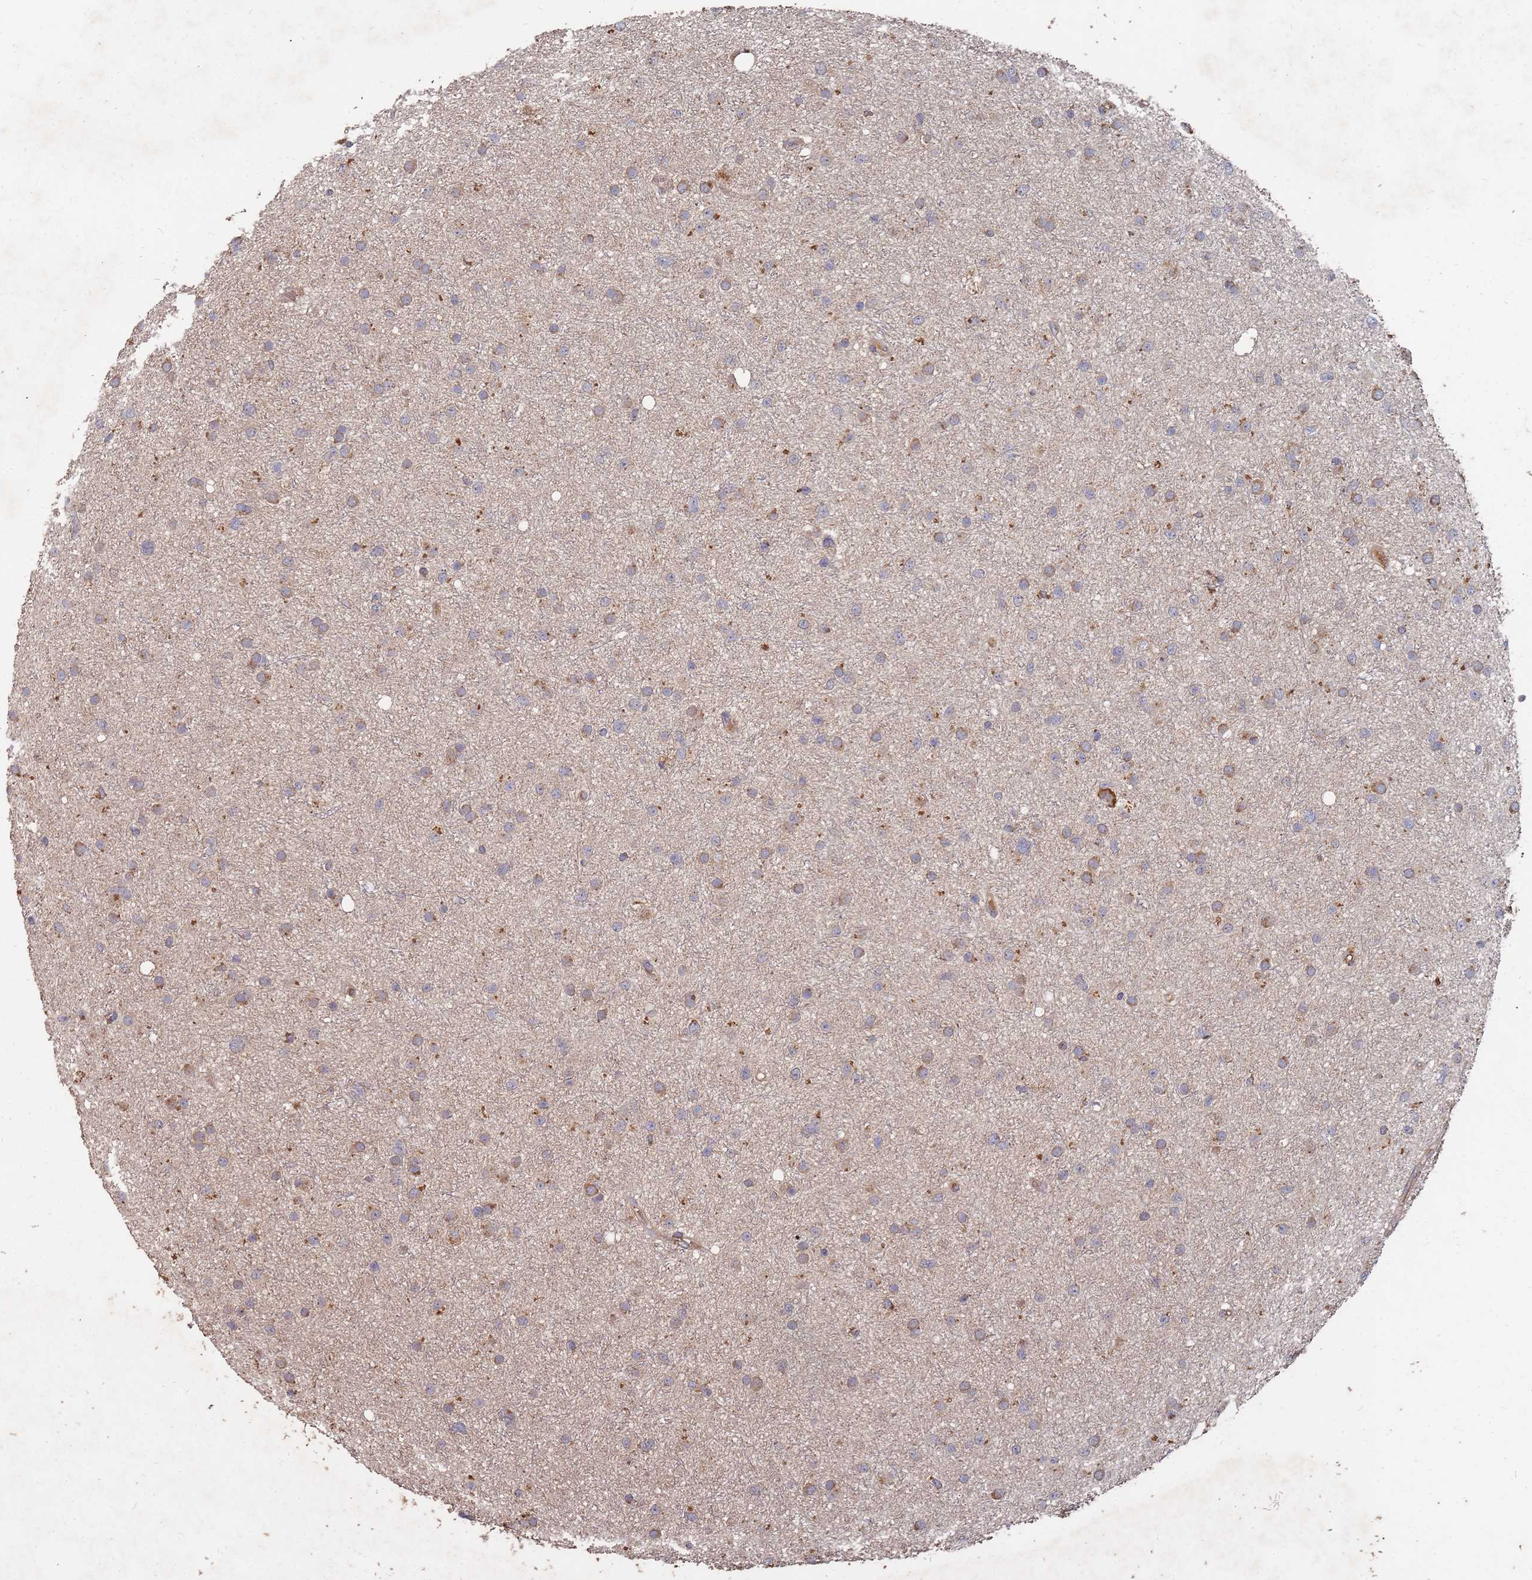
{"staining": {"intensity": "moderate", "quantity": "<25%", "location": "cytoplasmic/membranous"}, "tissue": "glioma", "cell_type": "Tumor cells", "image_type": "cancer", "snomed": [{"axis": "morphology", "description": "Glioma, malignant, Low grade"}, {"axis": "topography", "description": "Cerebral cortex"}], "caption": "Protein staining of malignant glioma (low-grade) tissue shows moderate cytoplasmic/membranous staining in about <25% of tumor cells.", "gene": "ATG5", "patient": {"sex": "female", "age": 39}}